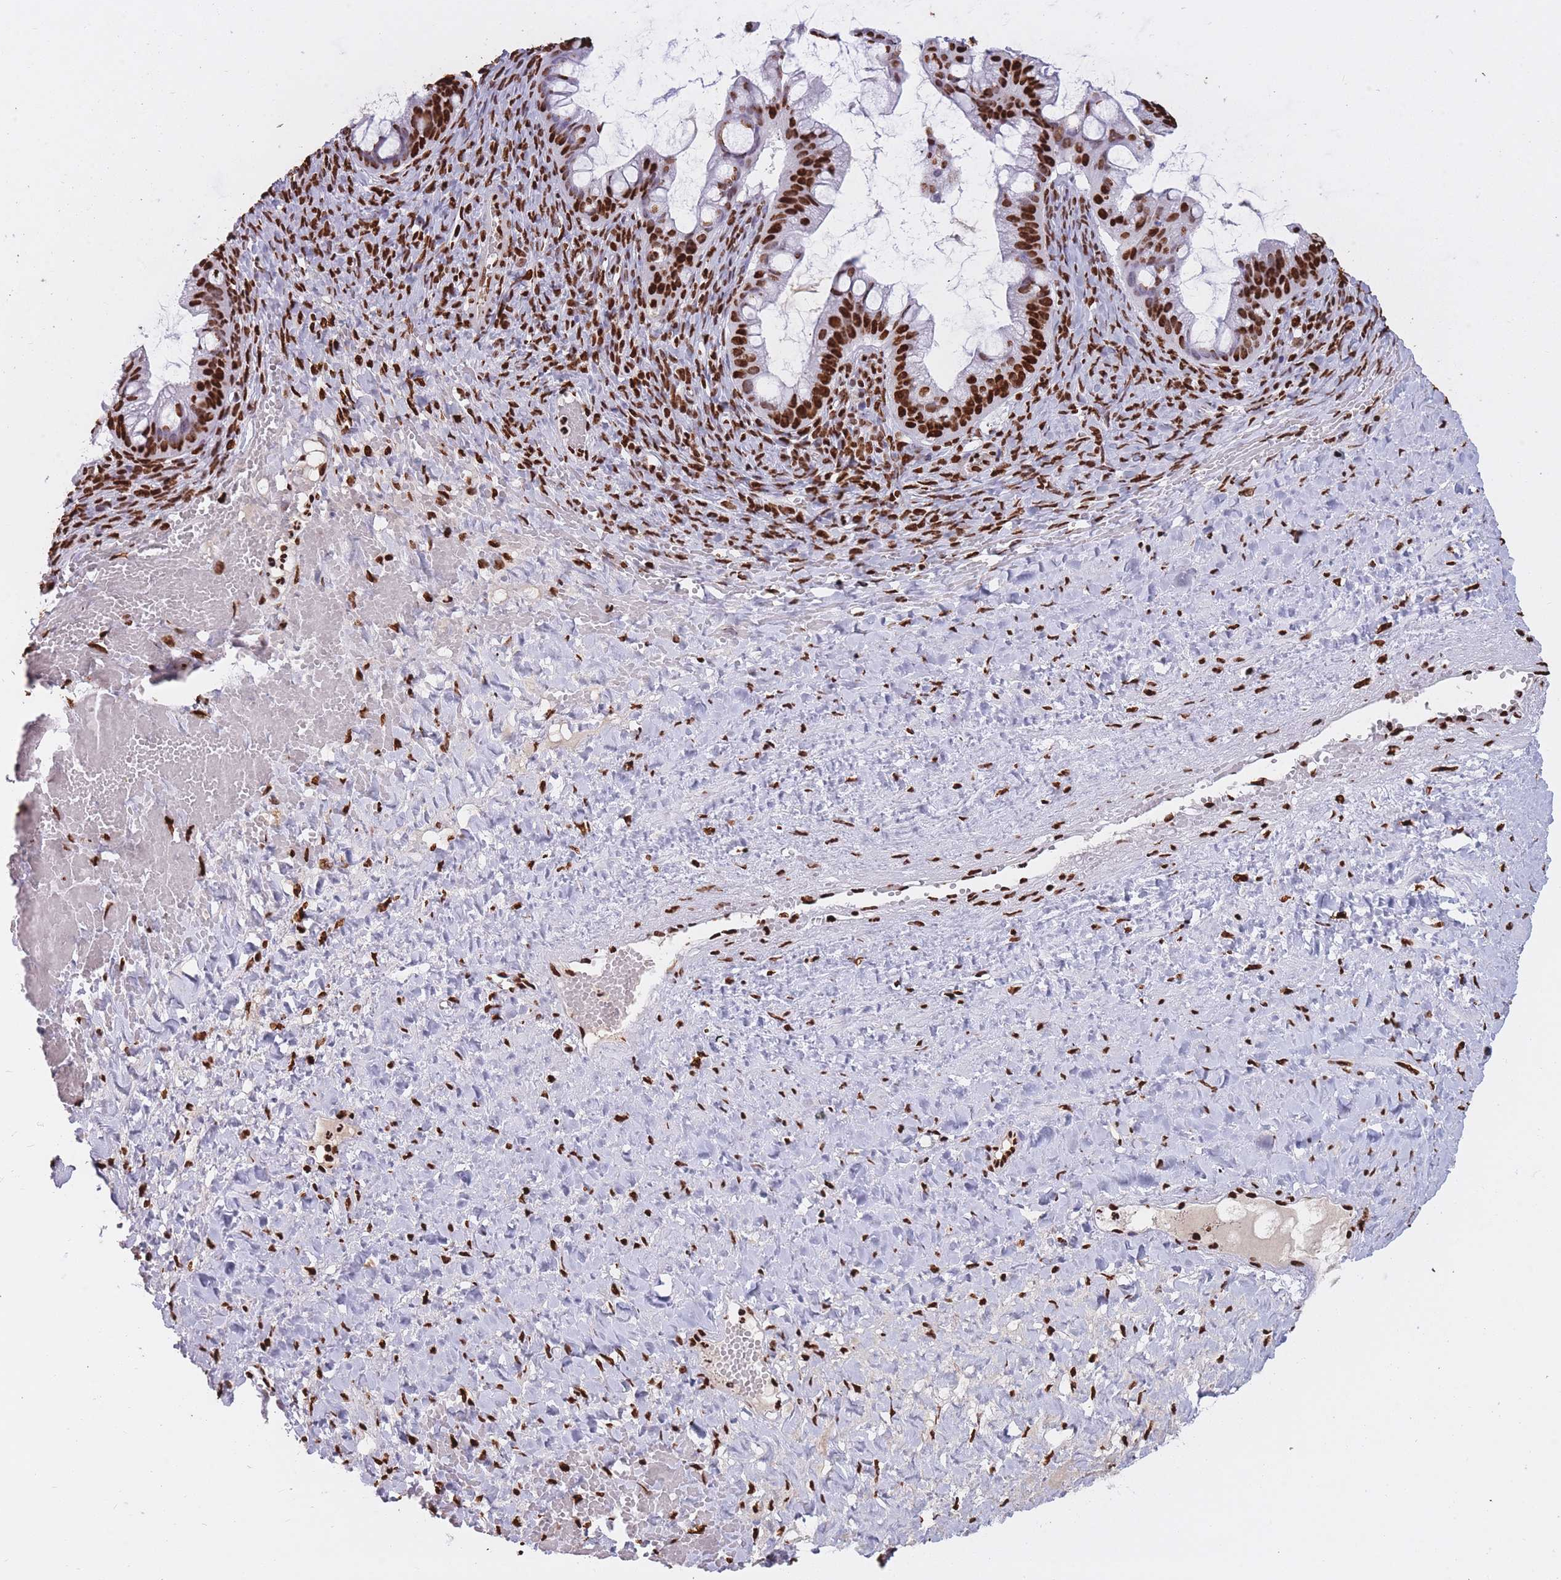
{"staining": {"intensity": "strong", "quantity": ">75%", "location": "nuclear"}, "tissue": "ovarian cancer", "cell_type": "Tumor cells", "image_type": "cancer", "snomed": [{"axis": "morphology", "description": "Cystadenocarcinoma, mucinous, NOS"}, {"axis": "topography", "description": "Ovary"}], "caption": "High-magnification brightfield microscopy of ovarian cancer (mucinous cystadenocarcinoma) stained with DAB (brown) and counterstained with hematoxylin (blue). tumor cells exhibit strong nuclear positivity is appreciated in about>75% of cells.", "gene": "HNRNPUL1", "patient": {"sex": "female", "age": 73}}